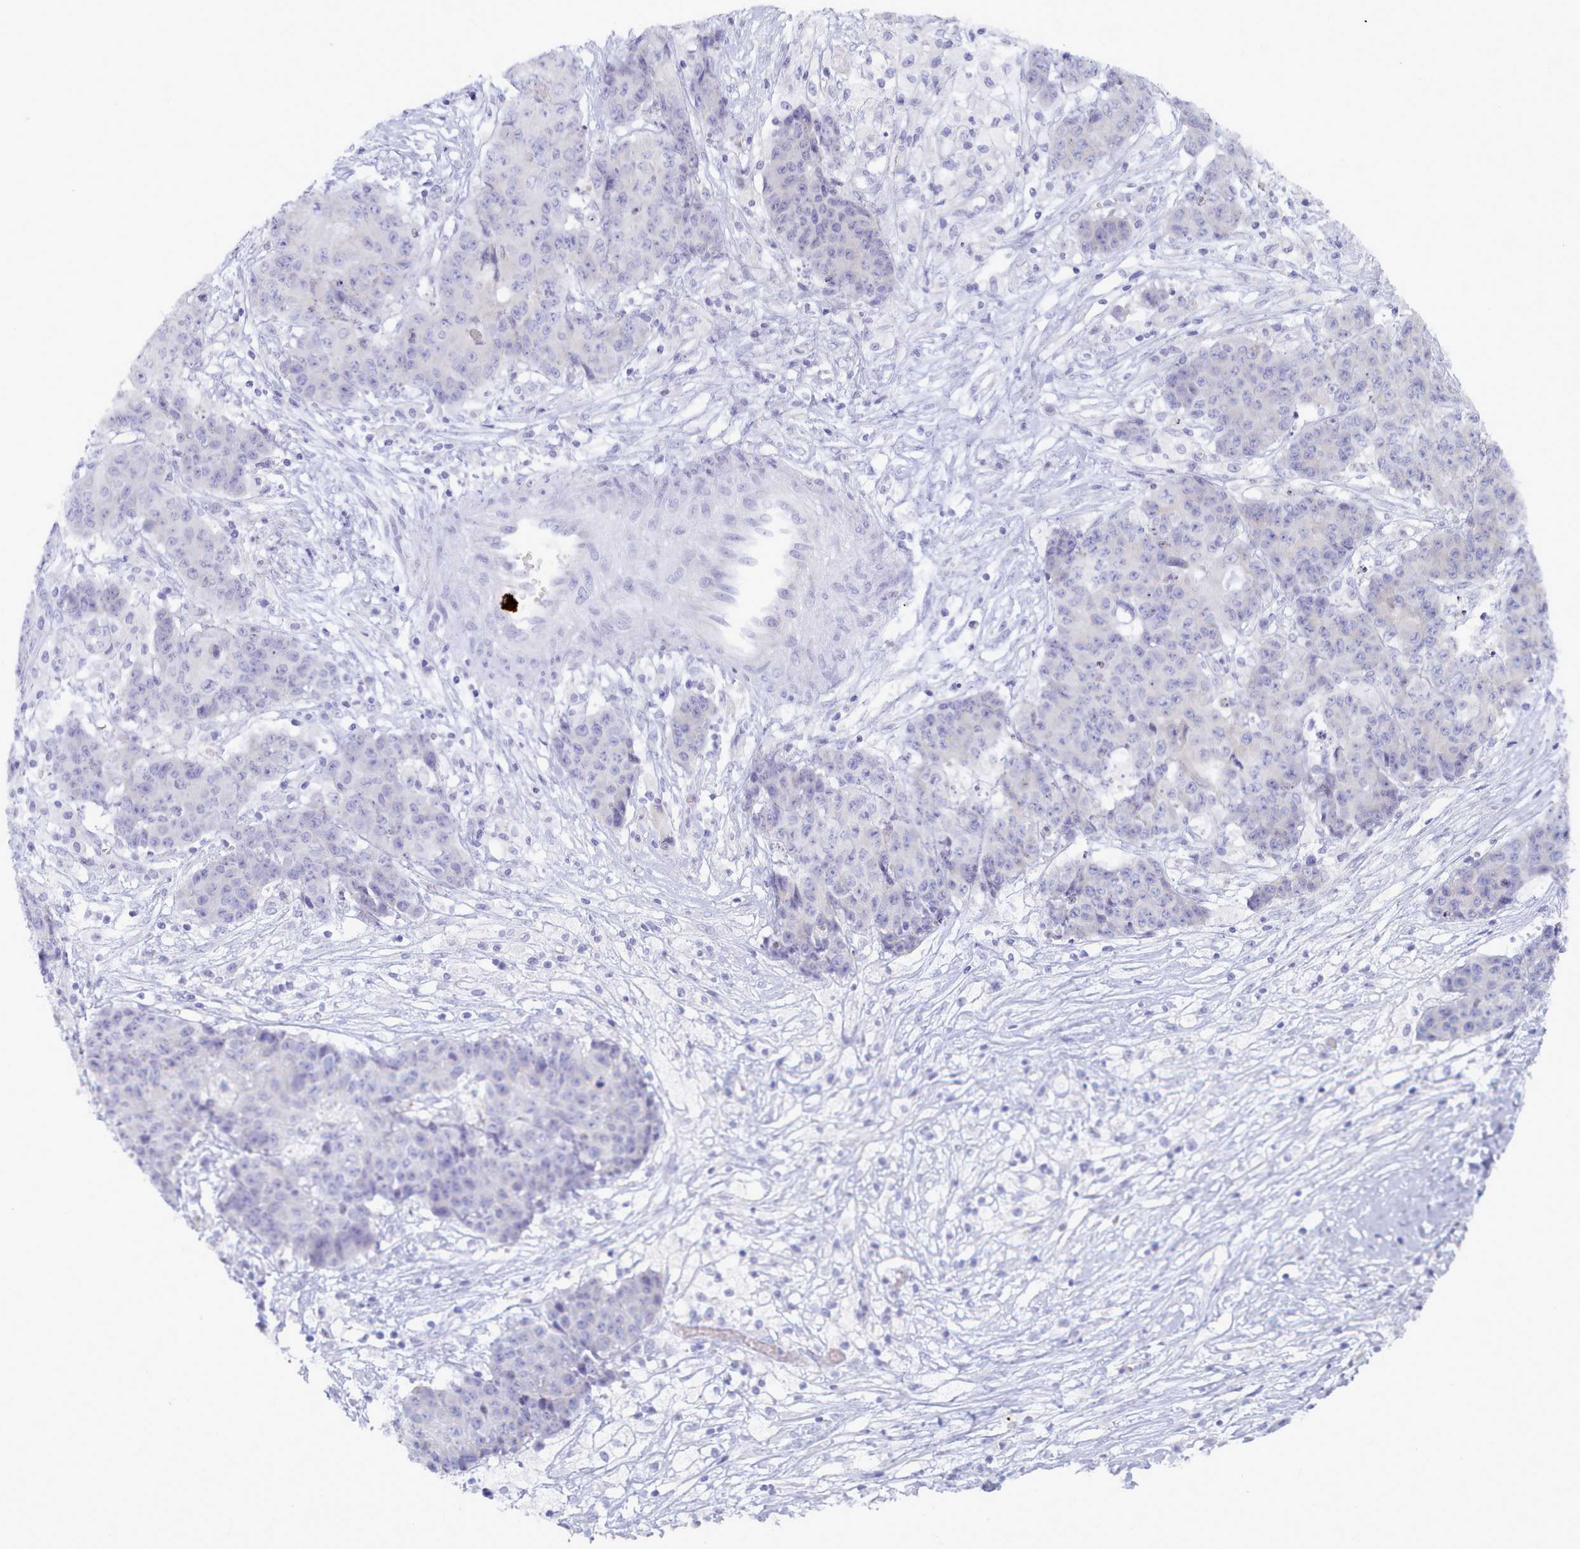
{"staining": {"intensity": "negative", "quantity": "none", "location": "none"}, "tissue": "ovarian cancer", "cell_type": "Tumor cells", "image_type": "cancer", "snomed": [{"axis": "morphology", "description": "Carcinoma, endometroid"}, {"axis": "topography", "description": "Ovary"}], "caption": "An image of human ovarian endometroid carcinoma is negative for staining in tumor cells. (Stains: DAB (3,3'-diaminobenzidine) immunohistochemistry with hematoxylin counter stain, Microscopy: brightfield microscopy at high magnification).", "gene": "TYW1B", "patient": {"sex": "female", "age": 42}}